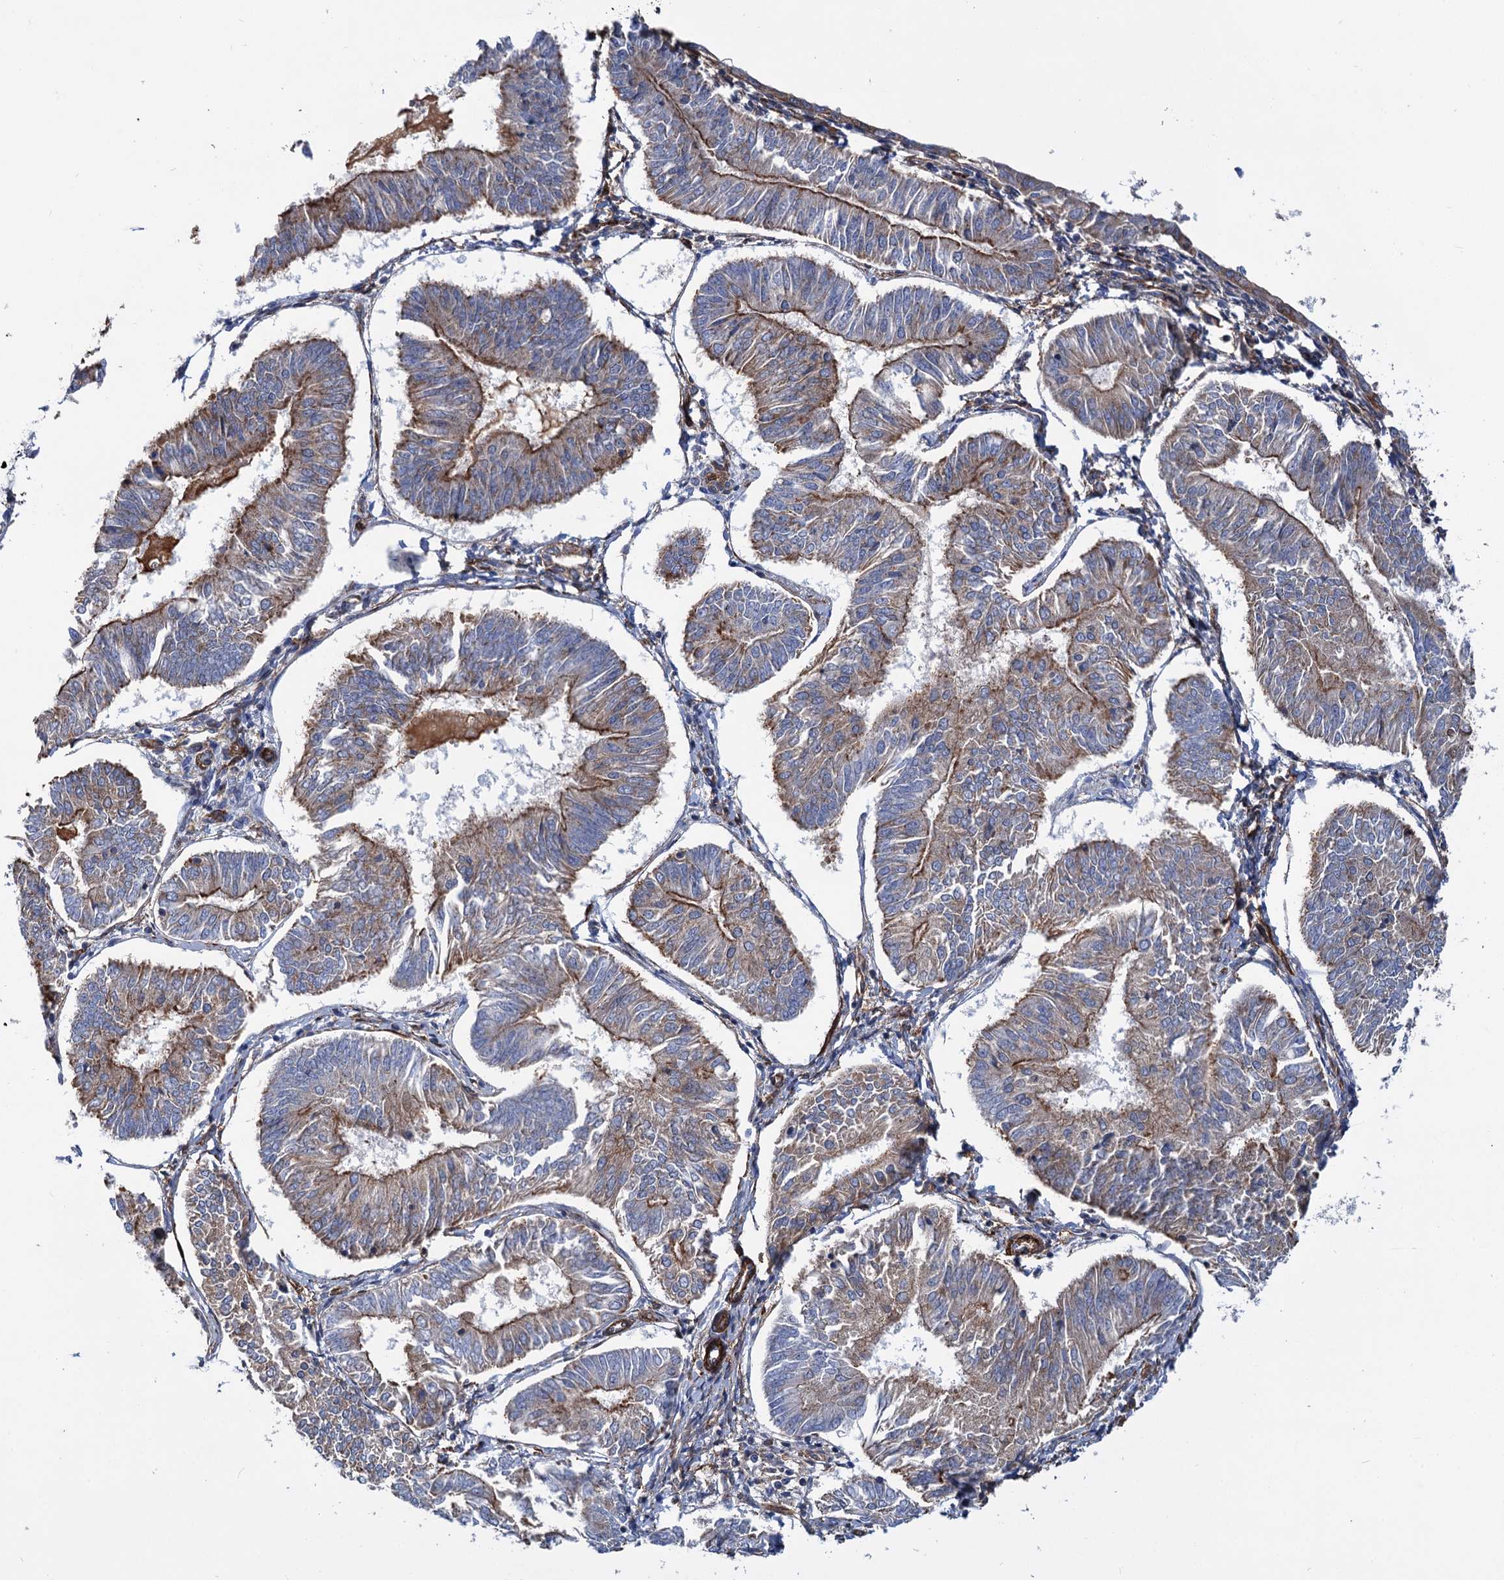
{"staining": {"intensity": "moderate", "quantity": "25%-75%", "location": "cytoplasmic/membranous"}, "tissue": "endometrial cancer", "cell_type": "Tumor cells", "image_type": "cancer", "snomed": [{"axis": "morphology", "description": "Adenocarcinoma, NOS"}, {"axis": "topography", "description": "Endometrium"}], "caption": "Approximately 25%-75% of tumor cells in adenocarcinoma (endometrial) reveal moderate cytoplasmic/membranous protein positivity as visualized by brown immunohistochemical staining.", "gene": "TRIM55", "patient": {"sex": "female", "age": 58}}